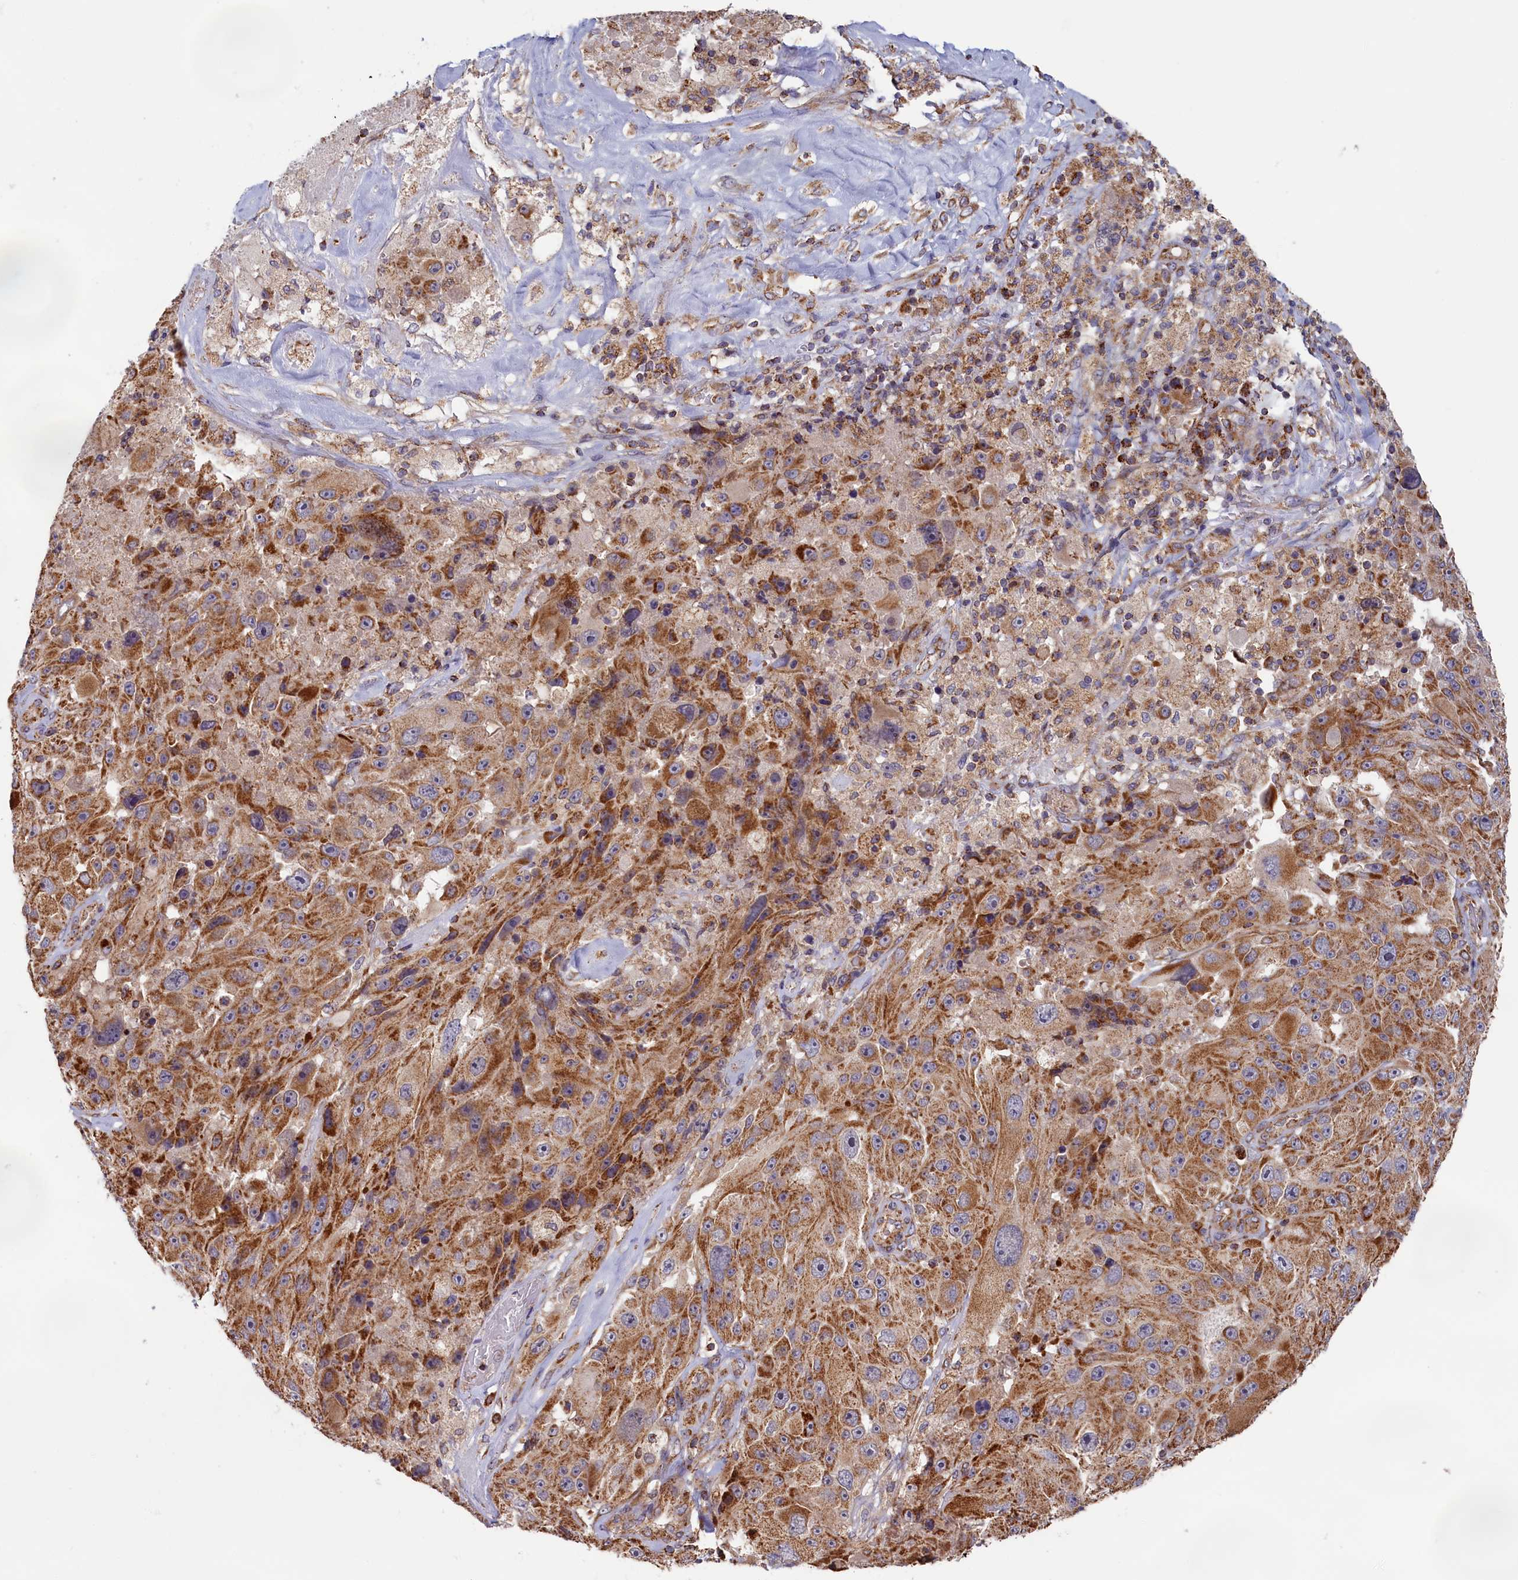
{"staining": {"intensity": "moderate", "quantity": ">75%", "location": "cytoplasmic/membranous"}, "tissue": "melanoma", "cell_type": "Tumor cells", "image_type": "cancer", "snomed": [{"axis": "morphology", "description": "Malignant melanoma, Metastatic site"}, {"axis": "topography", "description": "Lymph node"}], "caption": "This image exhibits immunohistochemistry staining of human malignant melanoma (metastatic site), with medium moderate cytoplasmic/membranous staining in about >75% of tumor cells.", "gene": "MACROD1", "patient": {"sex": "male", "age": 62}}